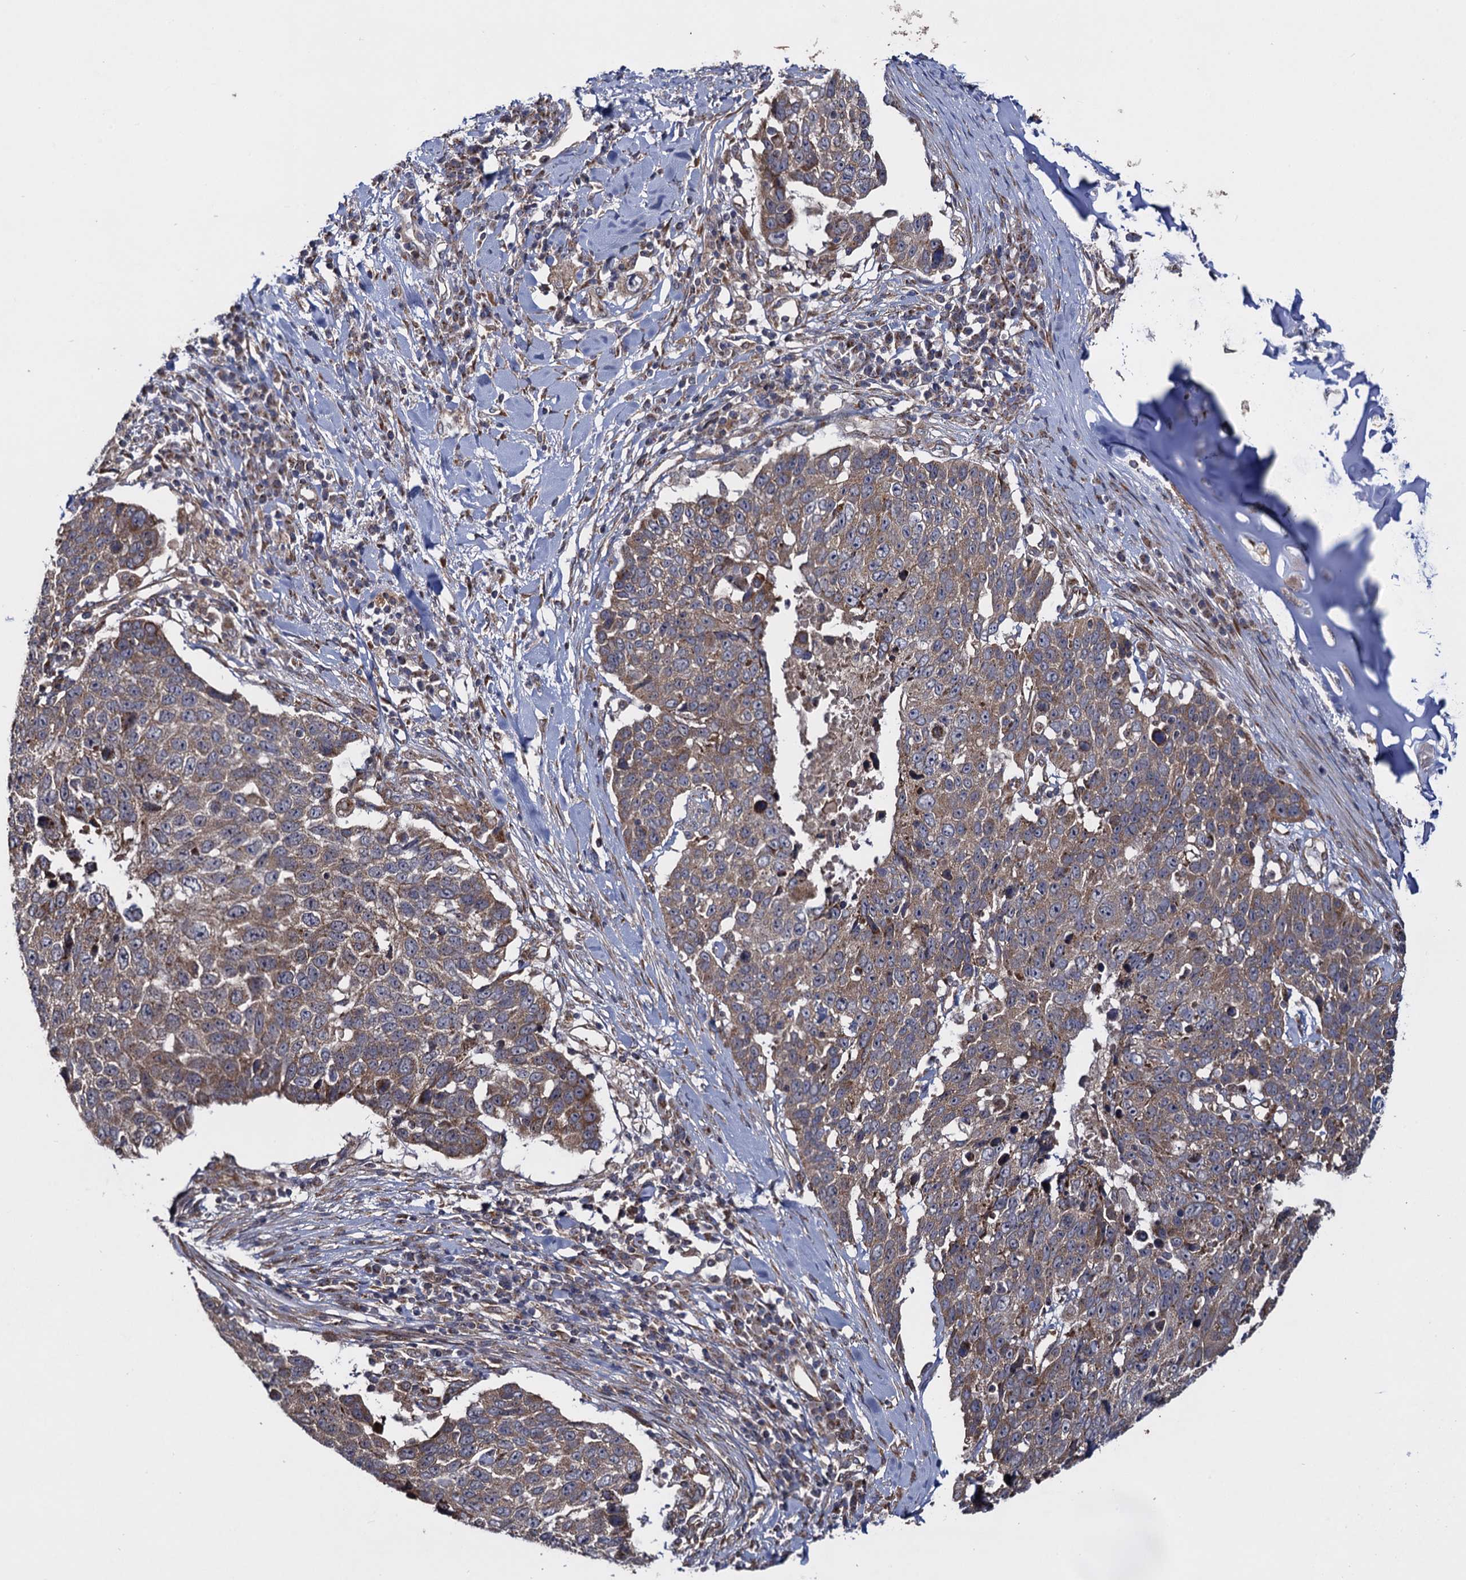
{"staining": {"intensity": "weak", "quantity": ">75%", "location": "cytoplasmic/membranous"}, "tissue": "lung cancer", "cell_type": "Tumor cells", "image_type": "cancer", "snomed": [{"axis": "morphology", "description": "Squamous cell carcinoma, NOS"}, {"axis": "topography", "description": "Lung"}], "caption": "Human lung squamous cell carcinoma stained with a brown dye exhibits weak cytoplasmic/membranous positive positivity in approximately >75% of tumor cells.", "gene": "HAUS1", "patient": {"sex": "male", "age": 66}}